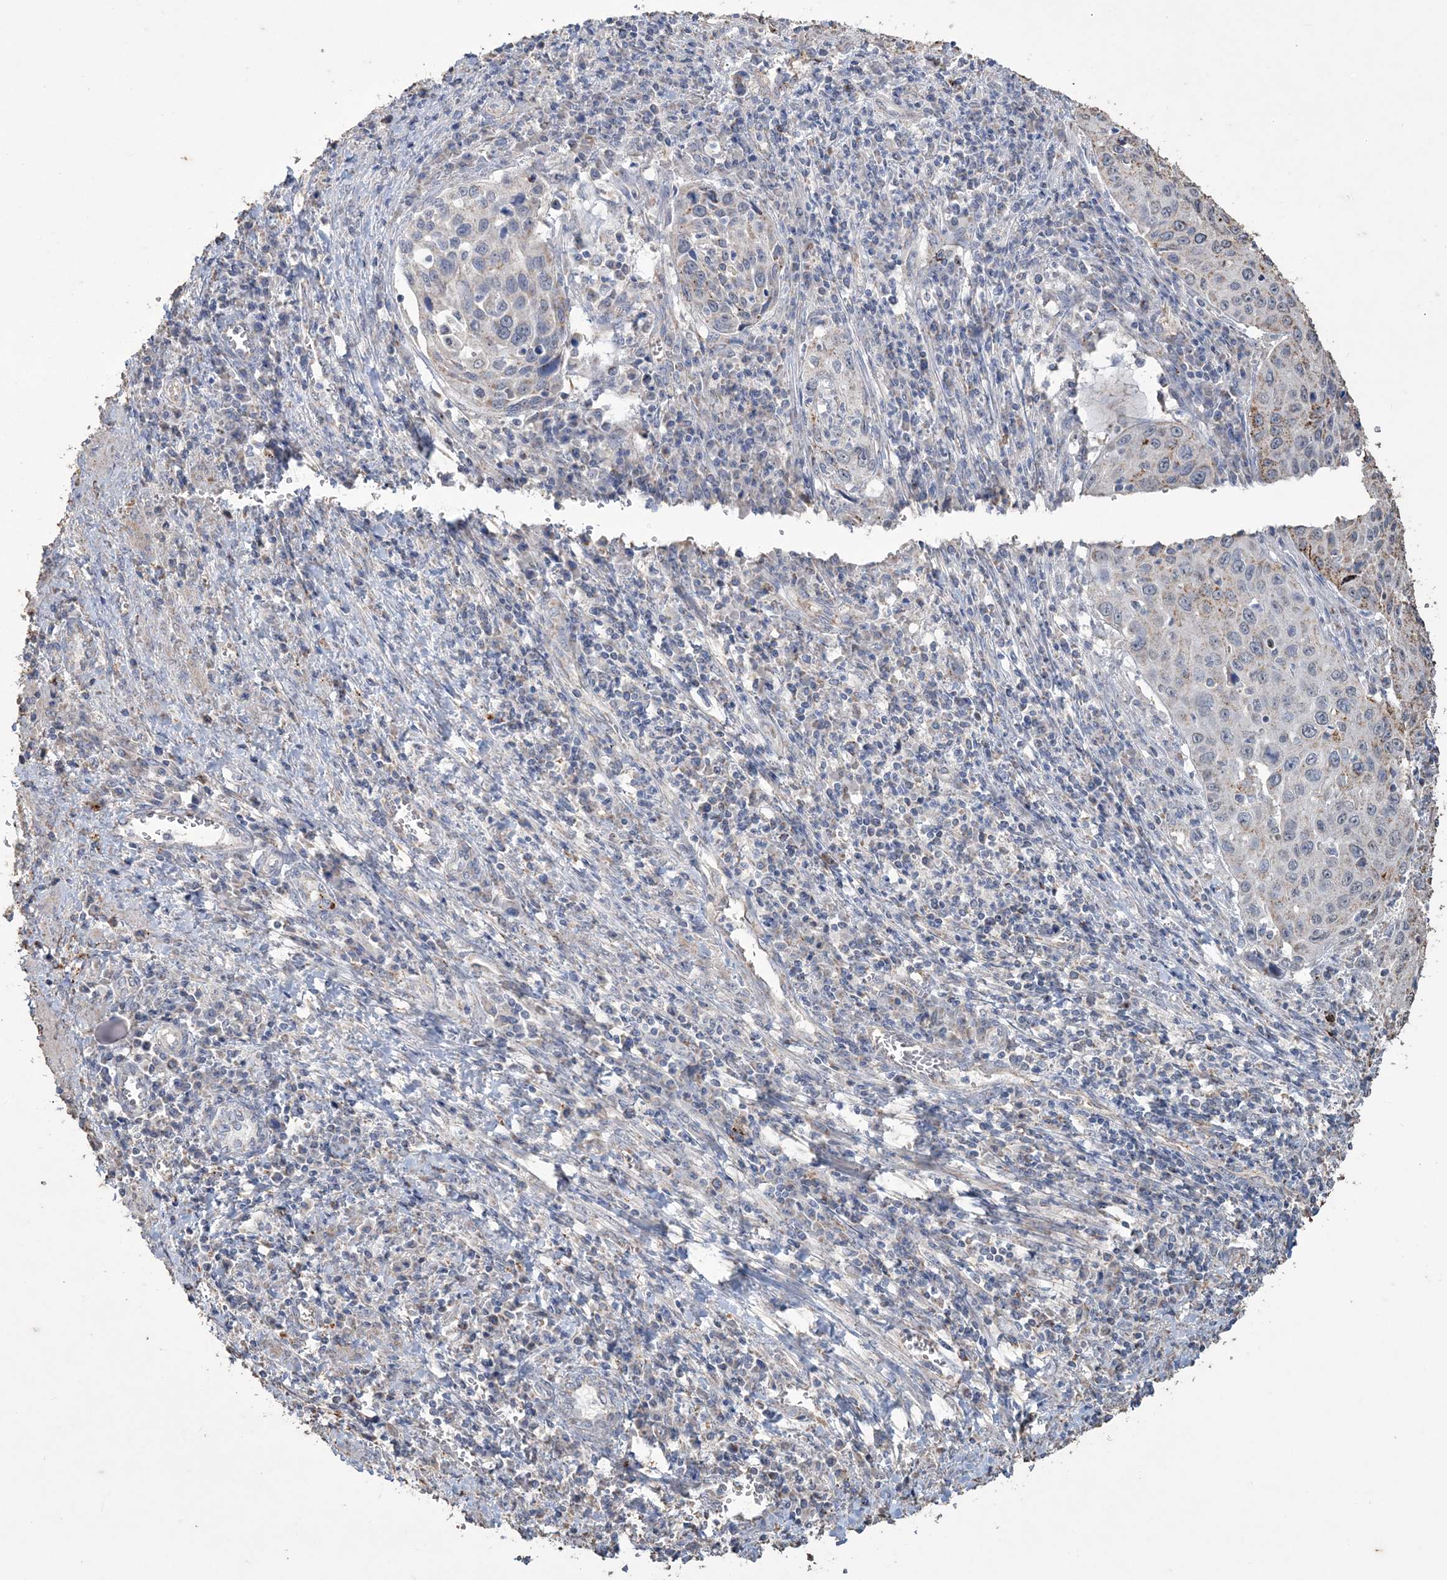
{"staining": {"intensity": "moderate", "quantity": "<25%", "location": "cytoplasmic/membranous"}, "tissue": "cervical cancer", "cell_type": "Tumor cells", "image_type": "cancer", "snomed": [{"axis": "morphology", "description": "Squamous cell carcinoma, NOS"}, {"axis": "topography", "description": "Cervix"}], "caption": "Cervical cancer (squamous cell carcinoma) stained for a protein shows moderate cytoplasmic/membranous positivity in tumor cells. The staining was performed using DAB to visualize the protein expression in brown, while the nuclei were stained in blue with hematoxylin (Magnification: 20x).", "gene": "SFMBT2", "patient": {"sex": "female", "age": 32}}